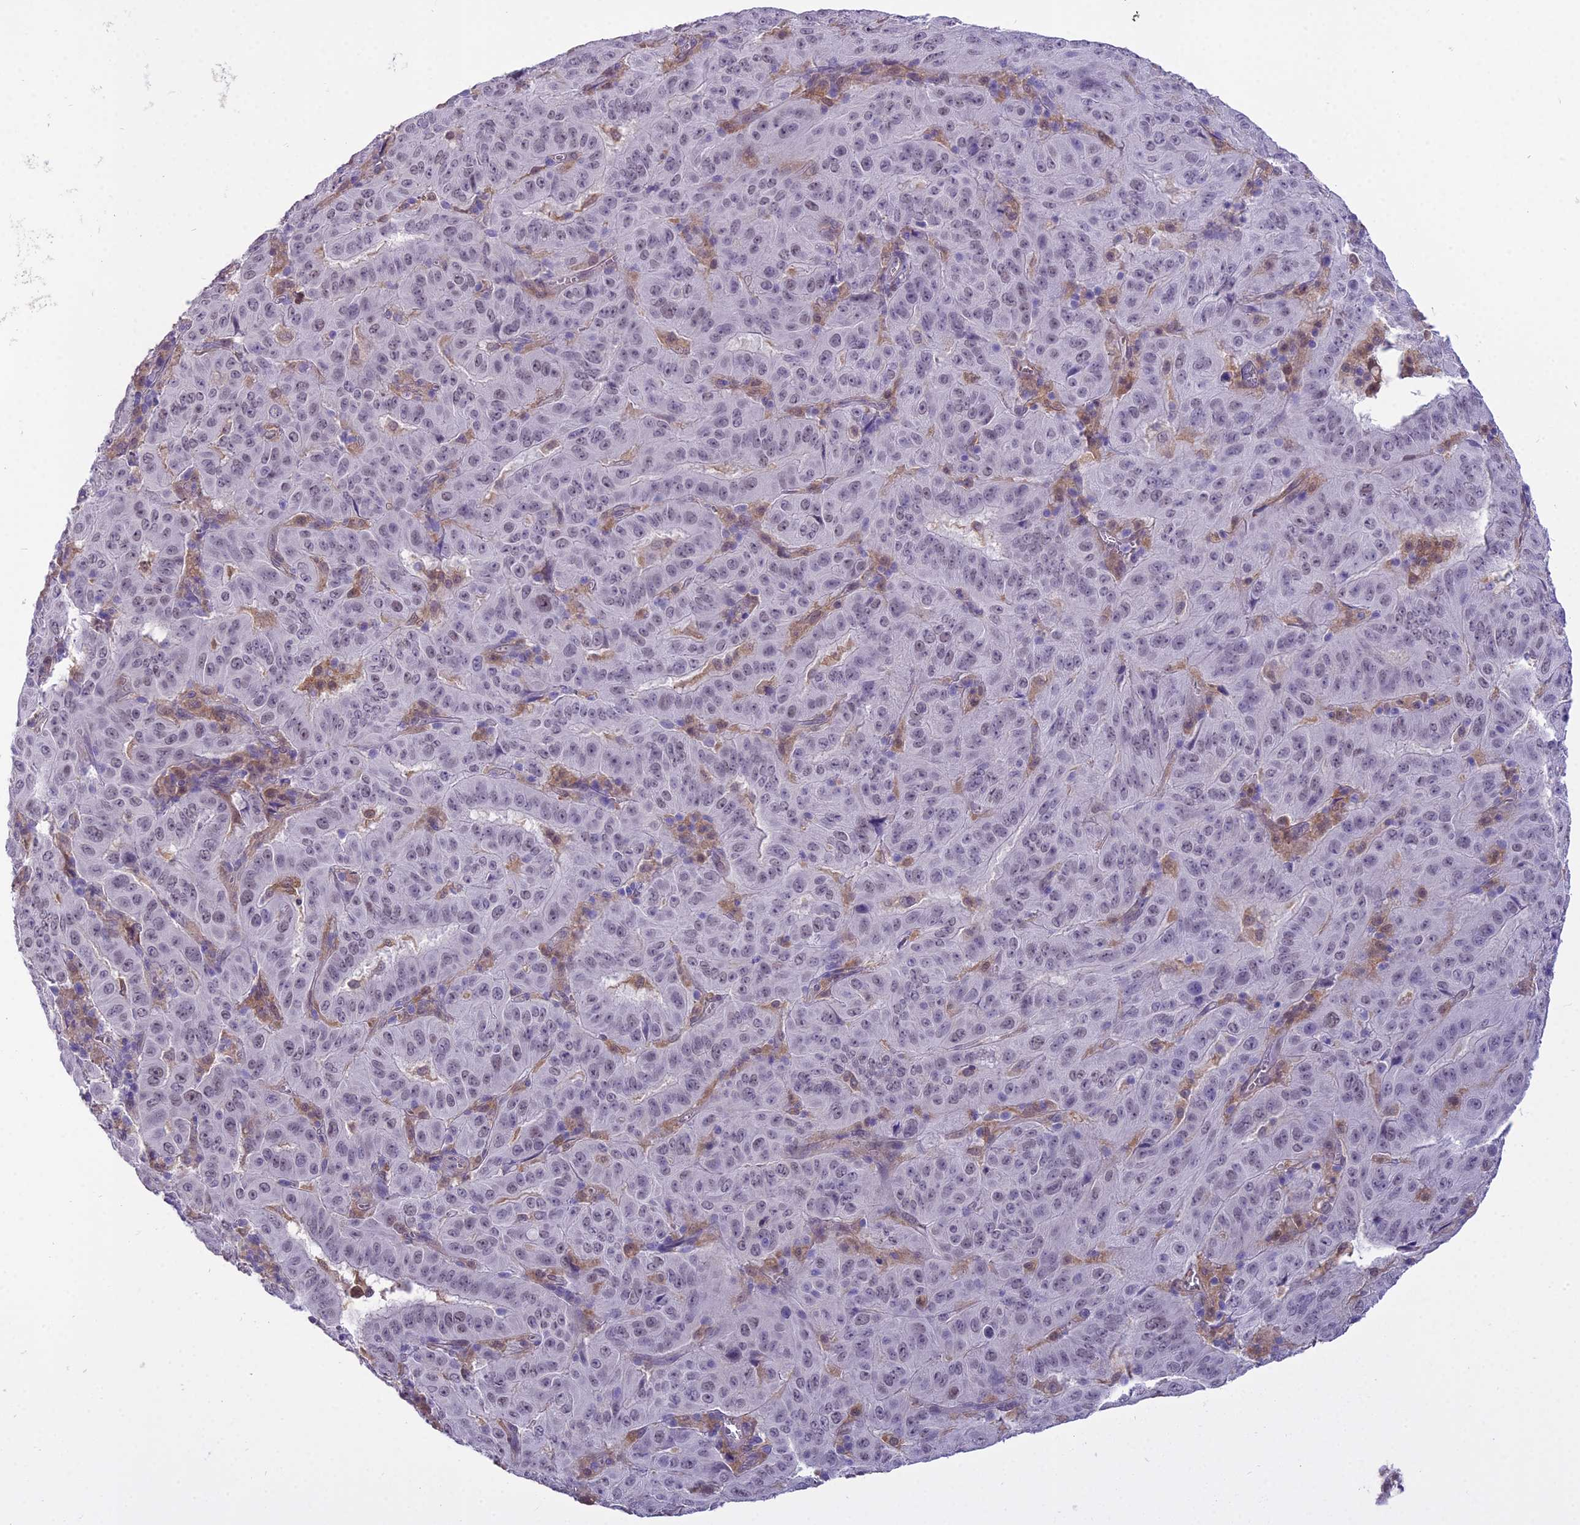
{"staining": {"intensity": "weak", "quantity": "25%-75%", "location": "nuclear"}, "tissue": "pancreatic cancer", "cell_type": "Tumor cells", "image_type": "cancer", "snomed": [{"axis": "morphology", "description": "Adenocarcinoma, NOS"}, {"axis": "topography", "description": "Pancreas"}], "caption": "Pancreatic cancer (adenocarcinoma) tissue shows weak nuclear staining in about 25%-75% of tumor cells The staining is performed using DAB brown chromogen to label protein expression. The nuclei are counter-stained blue using hematoxylin.", "gene": "BLNK", "patient": {"sex": "male", "age": 63}}